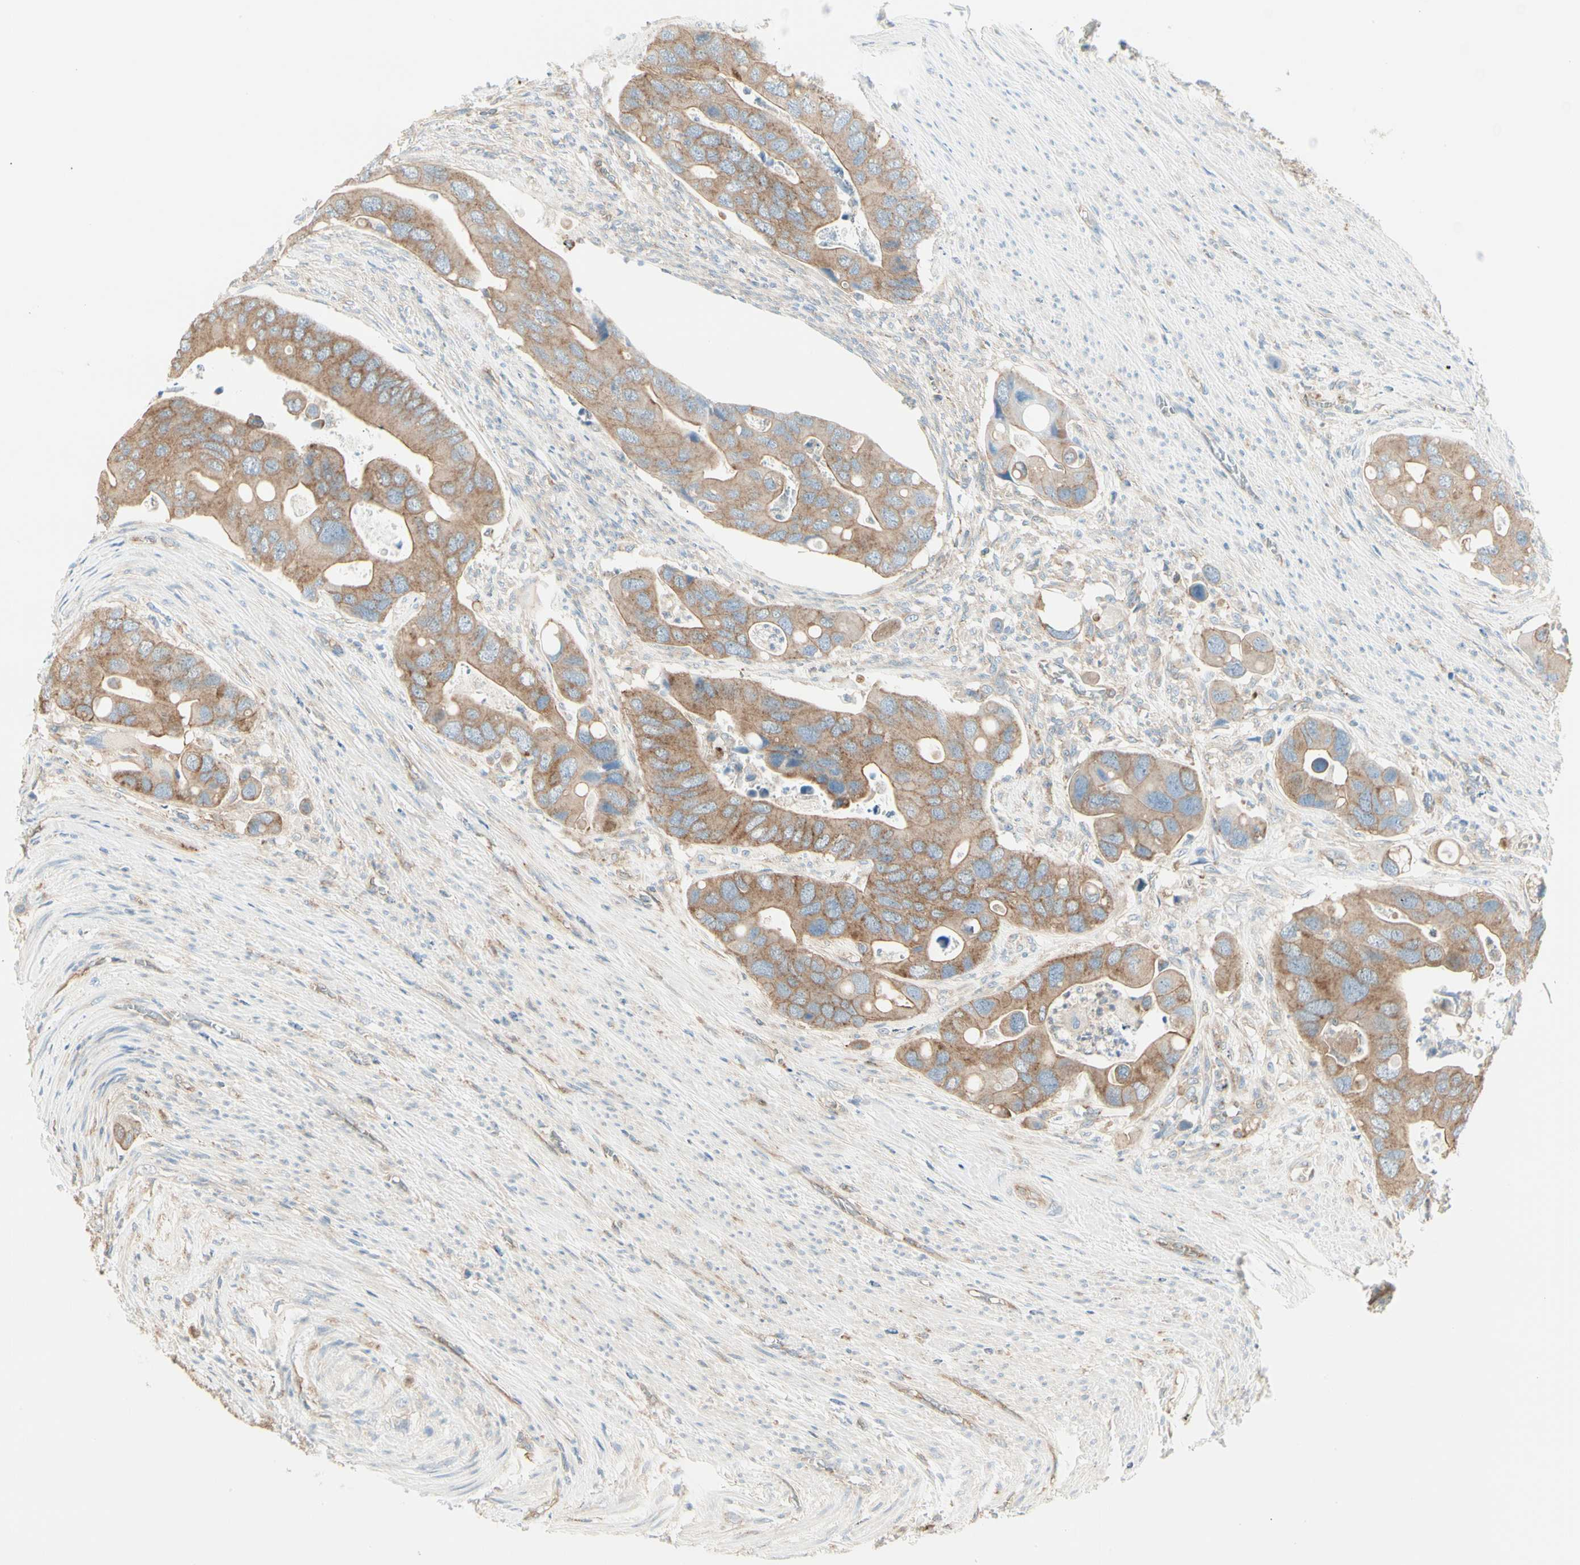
{"staining": {"intensity": "moderate", "quantity": ">75%", "location": "cytoplasmic/membranous"}, "tissue": "colorectal cancer", "cell_type": "Tumor cells", "image_type": "cancer", "snomed": [{"axis": "morphology", "description": "Adenocarcinoma, NOS"}, {"axis": "topography", "description": "Rectum"}], "caption": "A histopathology image of adenocarcinoma (colorectal) stained for a protein demonstrates moderate cytoplasmic/membranous brown staining in tumor cells.", "gene": "AGFG1", "patient": {"sex": "female", "age": 57}}